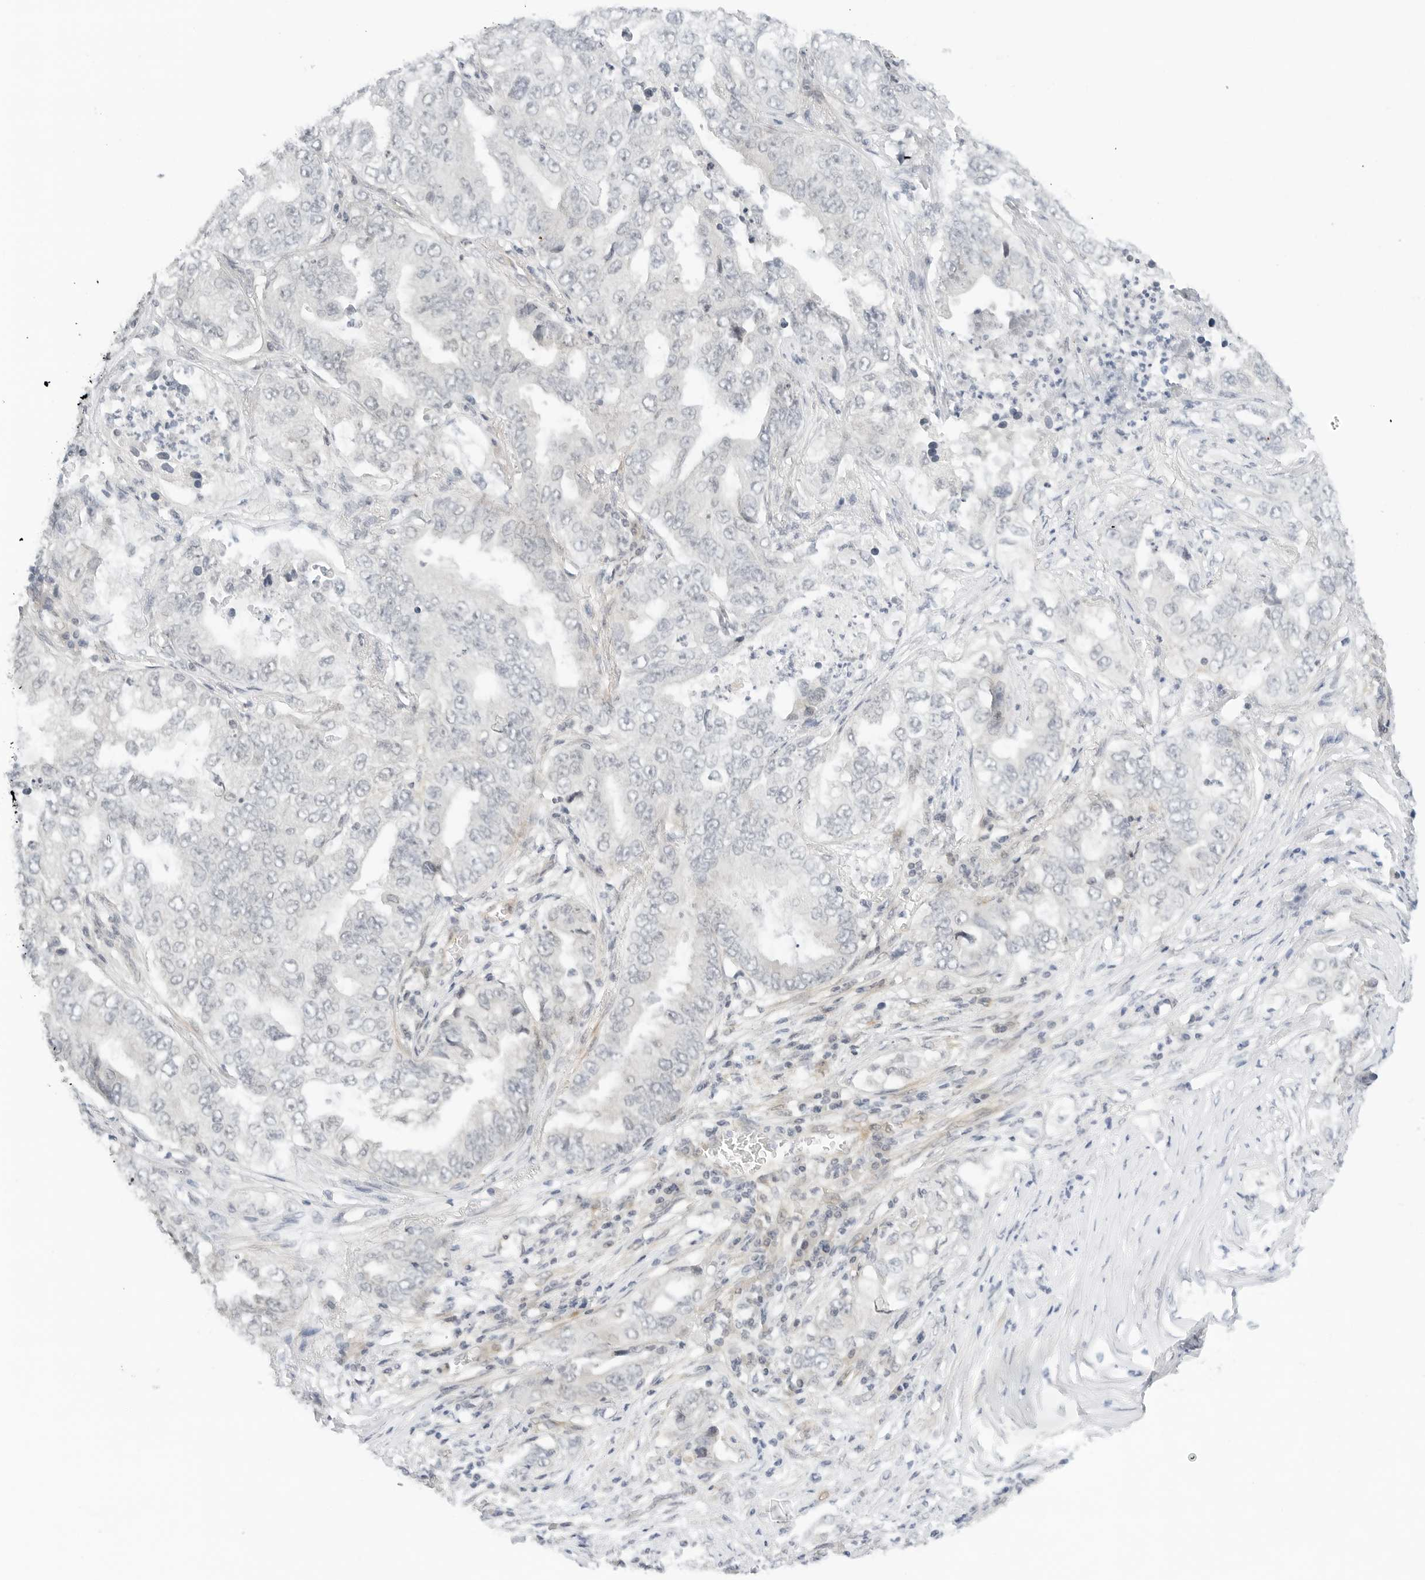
{"staining": {"intensity": "negative", "quantity": "none", "location": "none"}, "tissue": "lung cancer", "cell_type": "Tumor cells", "image_type": "cancer", "snomed": [{"axis": "morphology", "description": "Adenocarcinoma, NOS"}, {"axis": "topography", "description": "Lung"}], "caption": "Tumor cells are negative for protein expression in human lung adenocarcinoma.", "gene": "NEO1", "patient": {"sex": "female", "age": 51}}